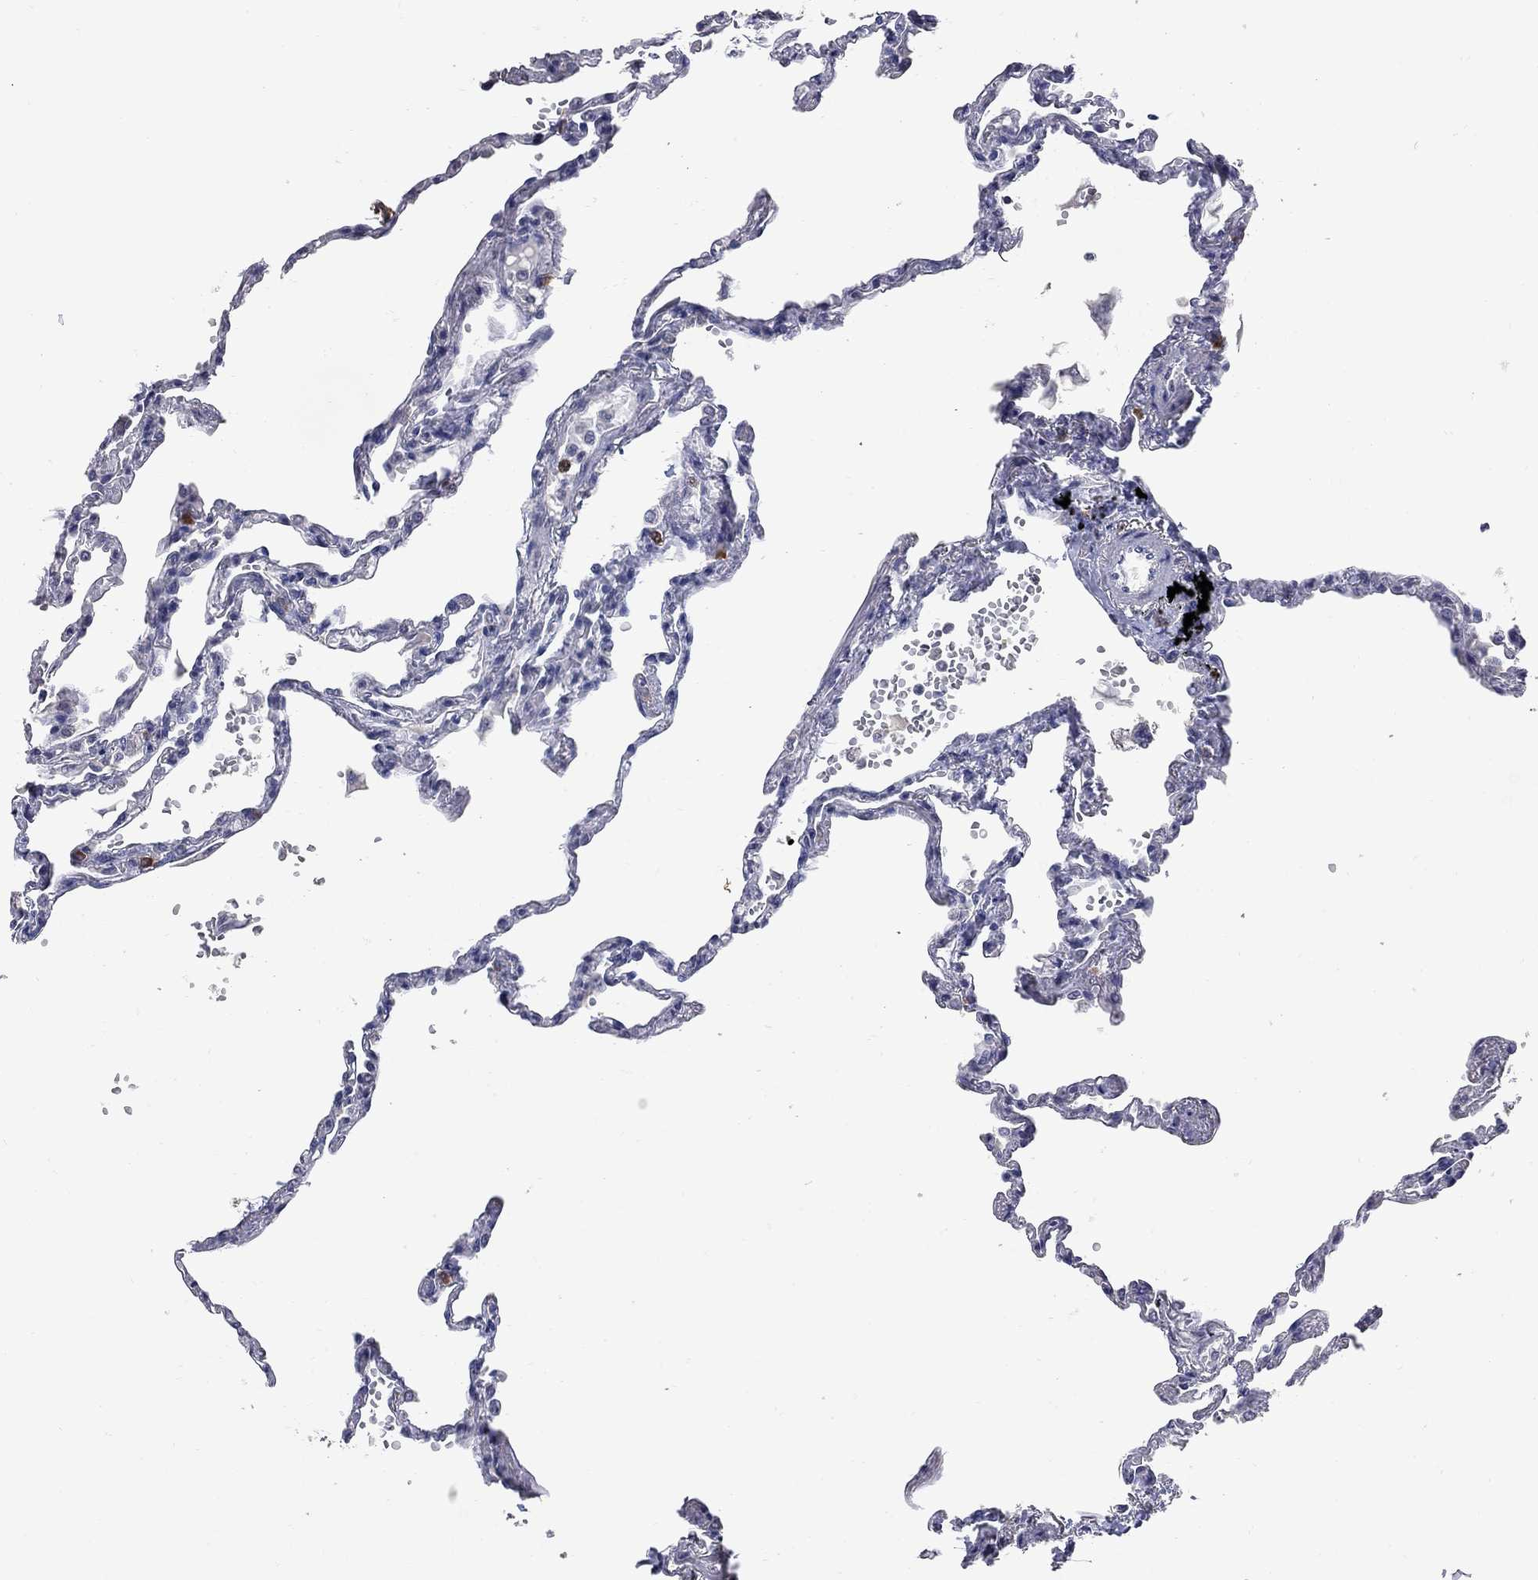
{"staining": {"intensity": "negative", "quantity": "none", "location": "none"}, "tissue": "lung", "cell_type": "Alveolar cells", "image_type": "normal", "snomed": [{"axis": "morphology", "description": "Normal tissue, NOS"}, {"axis": "topography", "description": "Lung"}], "caption": "Immunohistochemistry micrograph of unremarkable lung: human lung stained with DAB exhibits no significant protein staining in alveolar cells. Nuclei are stained in blue.", "gene": "NOS2", "patient": {"sex": "male", "age": 78}}